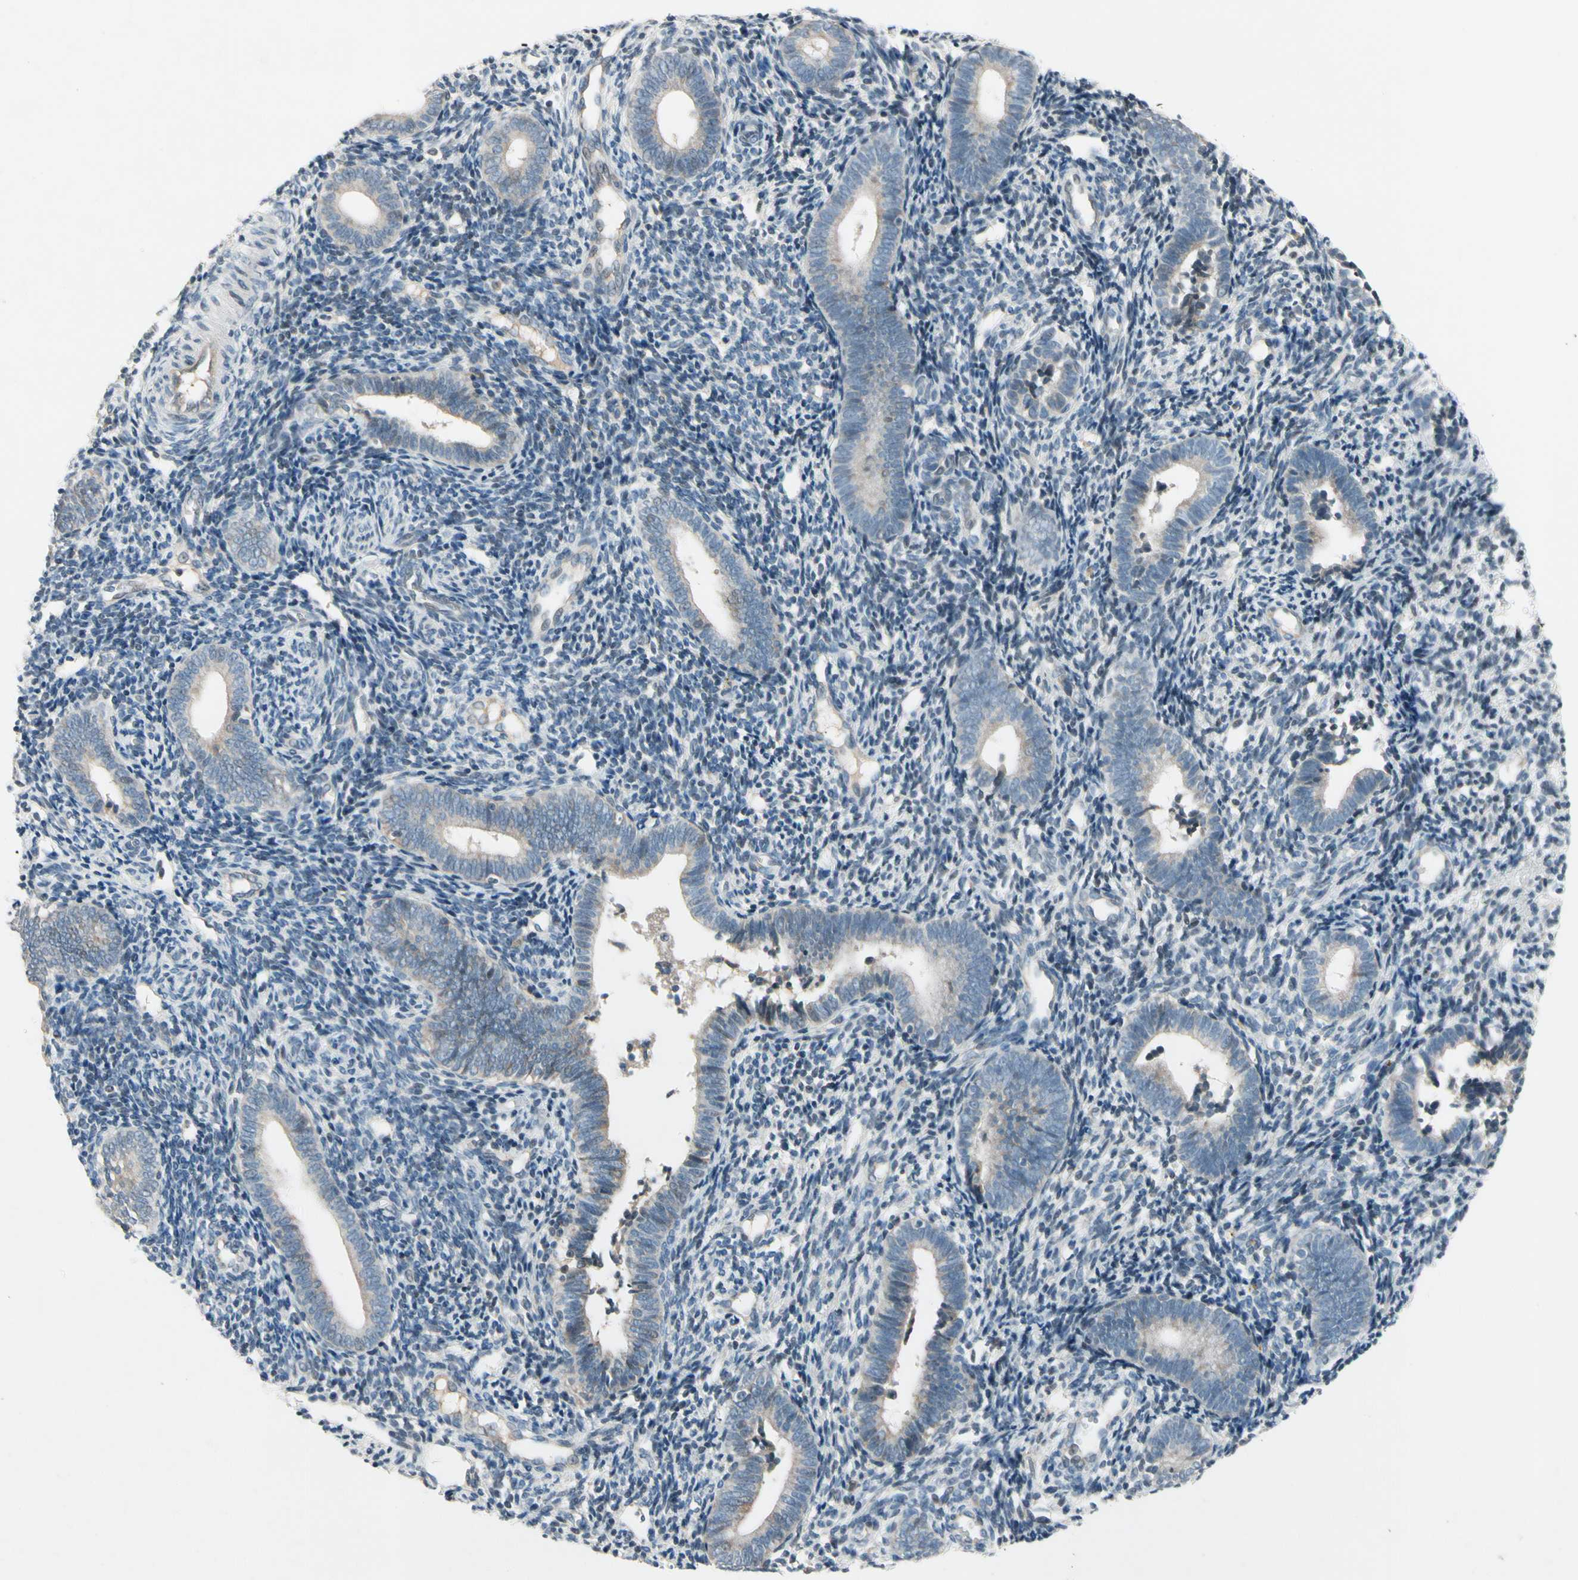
{"staining": {"intensity": "negative", "quantity": "none", "location": "none"}, "tissue": "endometrium", "cell_type": "Cells in endometrial stroma", "image_type": "normal", "snomed": [{"axis": "morphology", "description": "Normal tissue, NOS"}, {"axis": "topography", "description": "Uterus"}, {"axis": "topography", "description": "Endometrium"}], "caption": "Immunohistochemical staining of normal endometrium demonstrates no significant expression in cells in endometrial stroma.", "gene": "PIP5K1B", "patient": {"sex": "female", "age": 33}}